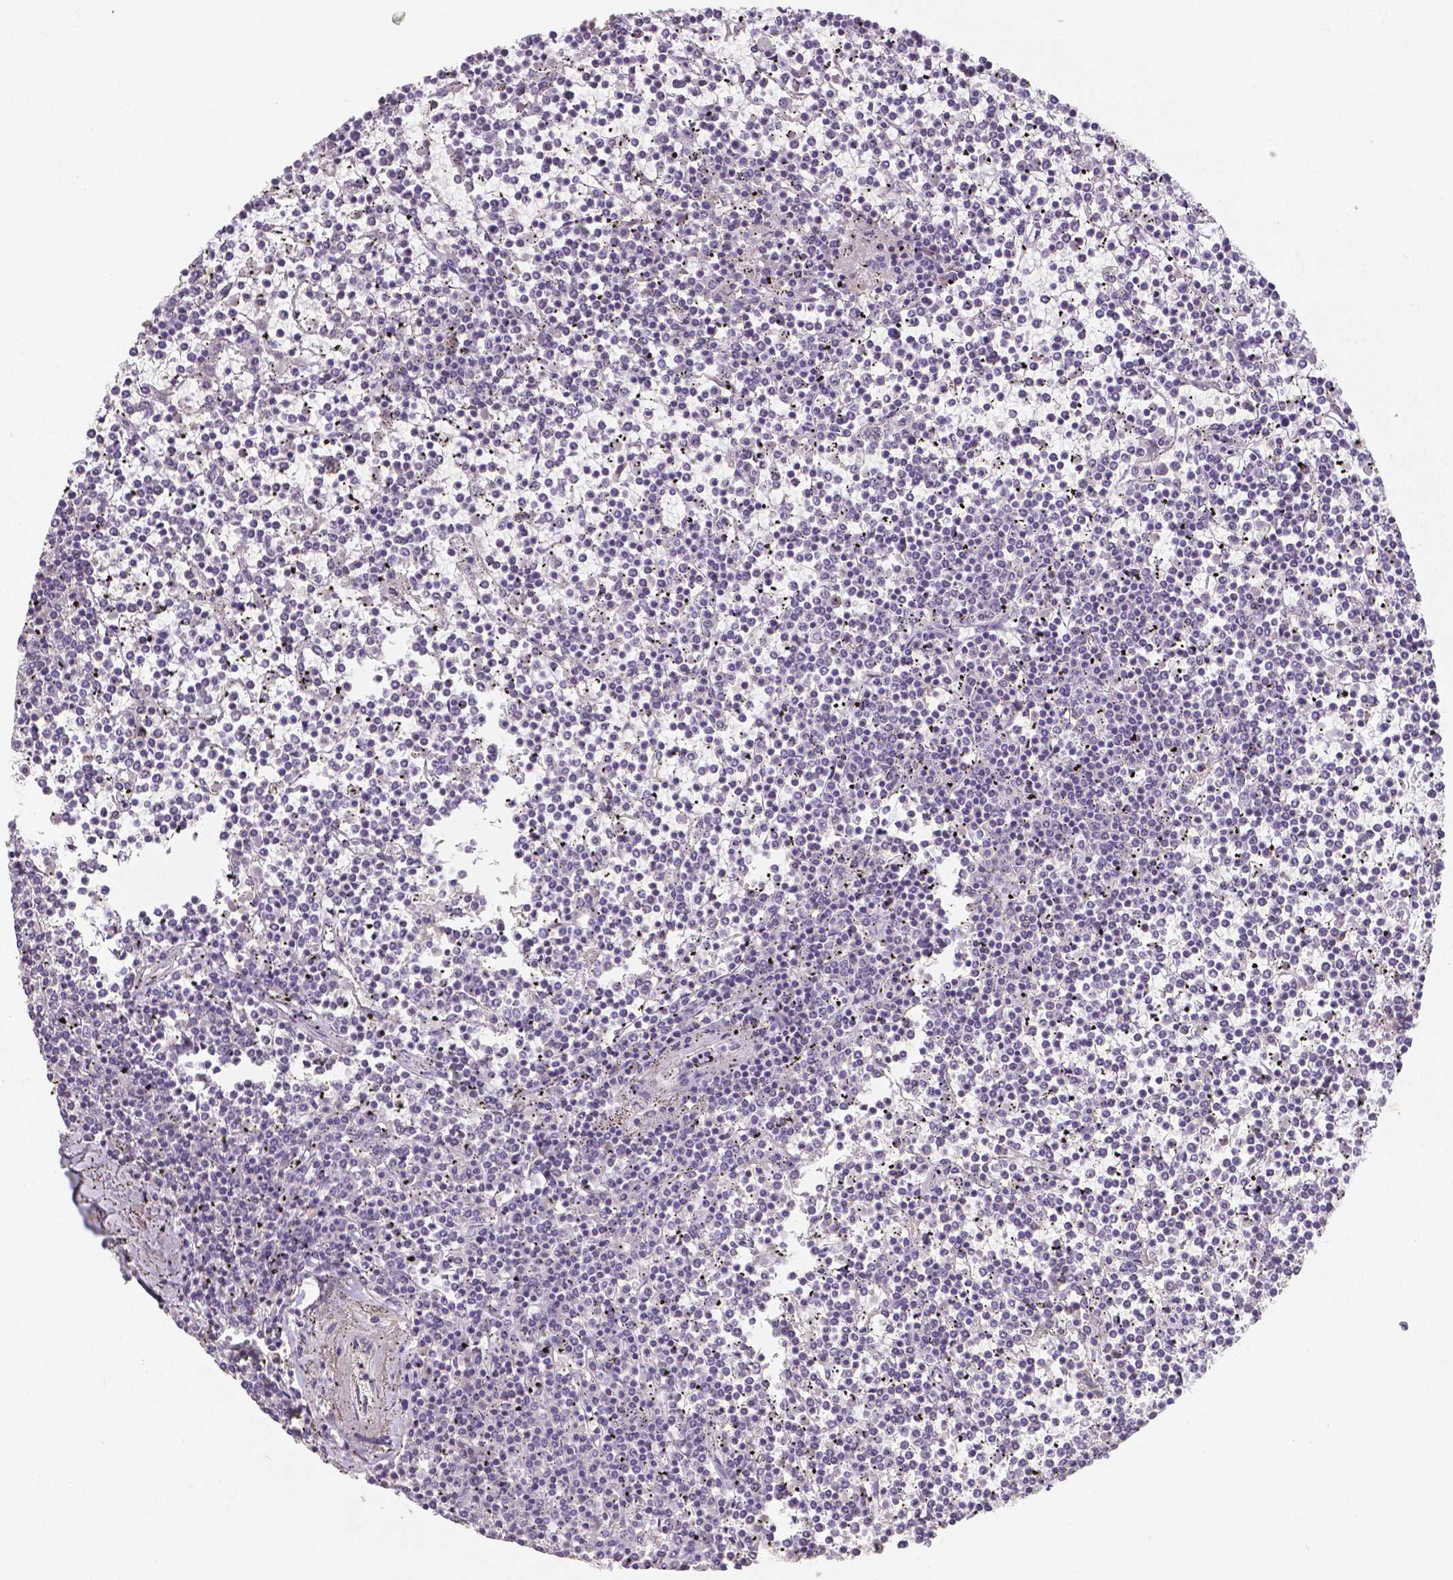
{"staining": {"intensity": "negative", "quantity": "none", "location": "none"}, "tissue": "lymphoma", "cell_type": "Tumor cells", "image_type": "cancer", "snomed": [{"axis": "morphology", "description": "Malignant lymphoma, non-Hodgkin's type, Low grade"}, {"axis": "topography", "description": "Spleen"}], "caption": "Protein analysis of lymphoma displays no significant positivity in tumor cells. The staining was performed using DAB to visualize the protein expression in brown, while the nuclei were stained in blue with hematoxylin (Magnification: 20x).", "gene": "CRMP1", "patient": {"sex": "female", "age": 19}}